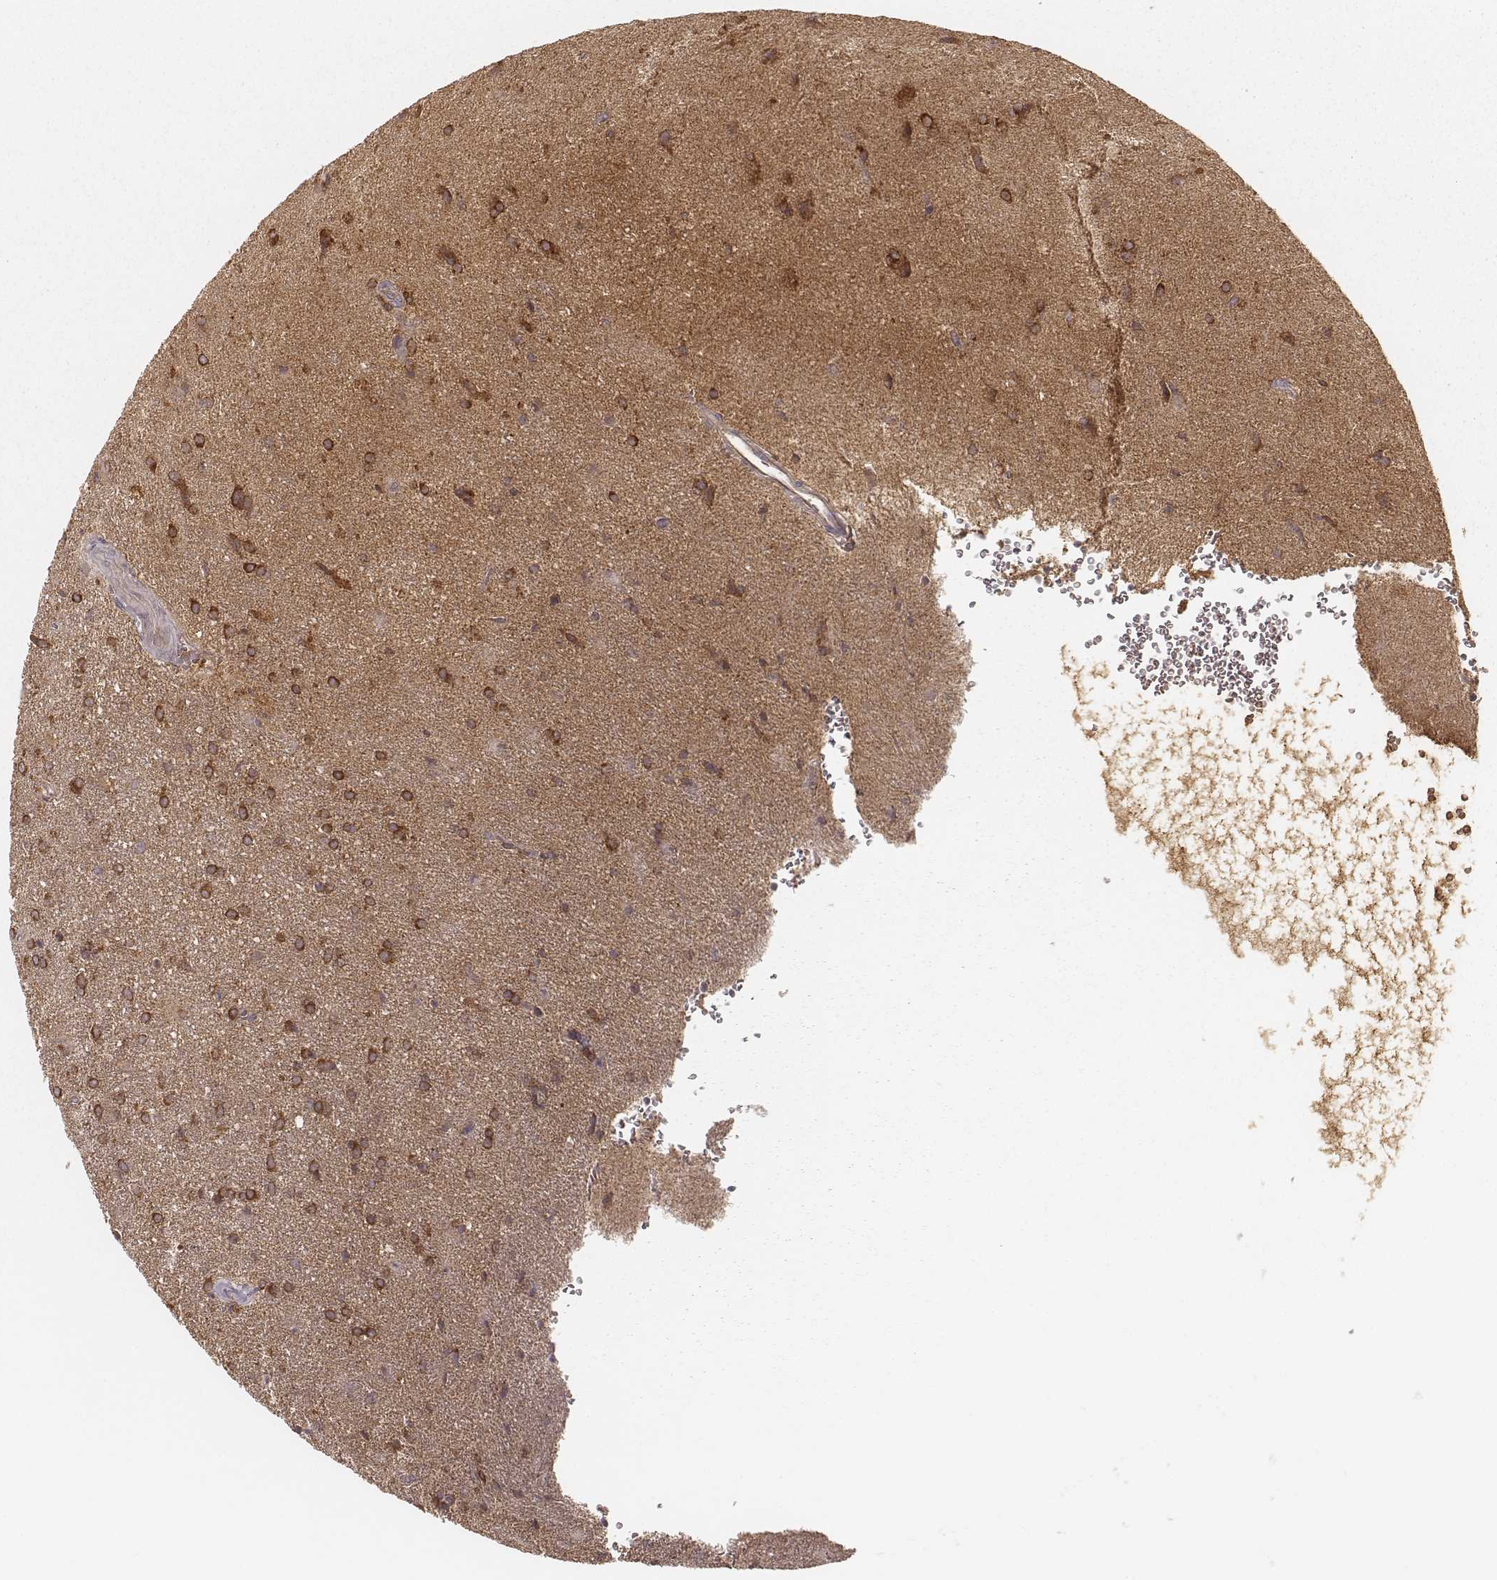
{"staining": {"intensity": "strong", "quantity": ">75%", "location": "cytoplasmic/membranous"}, "tissue": "glioma", "cell_type": "Tumor cells", "image_type": "cancer", "snomed": [{"axis": "morphology", "description": "Glioma, malignant, Low grade"}, {"axis": "topography", "description": "Brain"}], "caption": "Immunohistochemical staining of low-grade glioma (malignant) shows strong cytoplasmic/membranous protein expression in about >75% of tumor cells. (DAB (3,3'-diaminobenzidine) IHC, brown staining for protein, blue staining for nuclei).", "gene": "CARS1", "patient": {"sex": "male", "age": 58}}